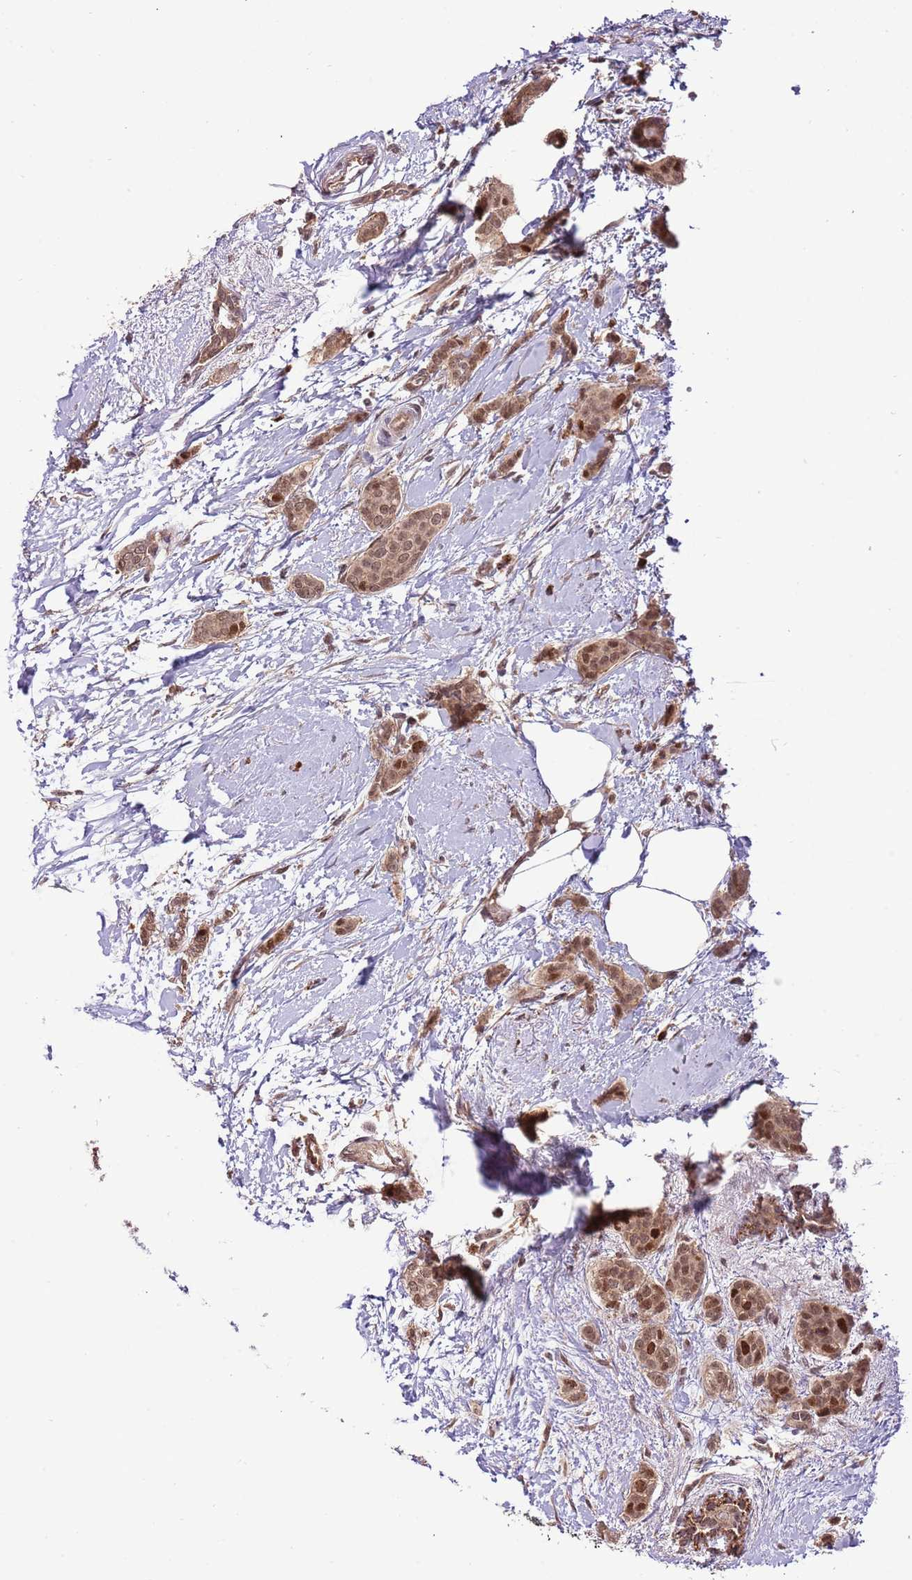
{"staining": {"intensity": "moderate", "quantity": ">75%", "location": "cytoplasmic/membranous,nuclear"}, "tissue": "breast cancer", "cell_type": "Tumor cells", "image_type": "cancer", "snomed": [{"axis": "morphology", "description": "Duct carcinoma"}, {"axis": "topography", "description": "Breast"}], "caption": "A brown stain labels moderate cytoplasmic/membranous and nuclear positivity of a protein in breast cancer tumor cells. Nuclei are stained in blue.", "gene": "RIF1", "patient": {"sex": "female", "age": 72}}